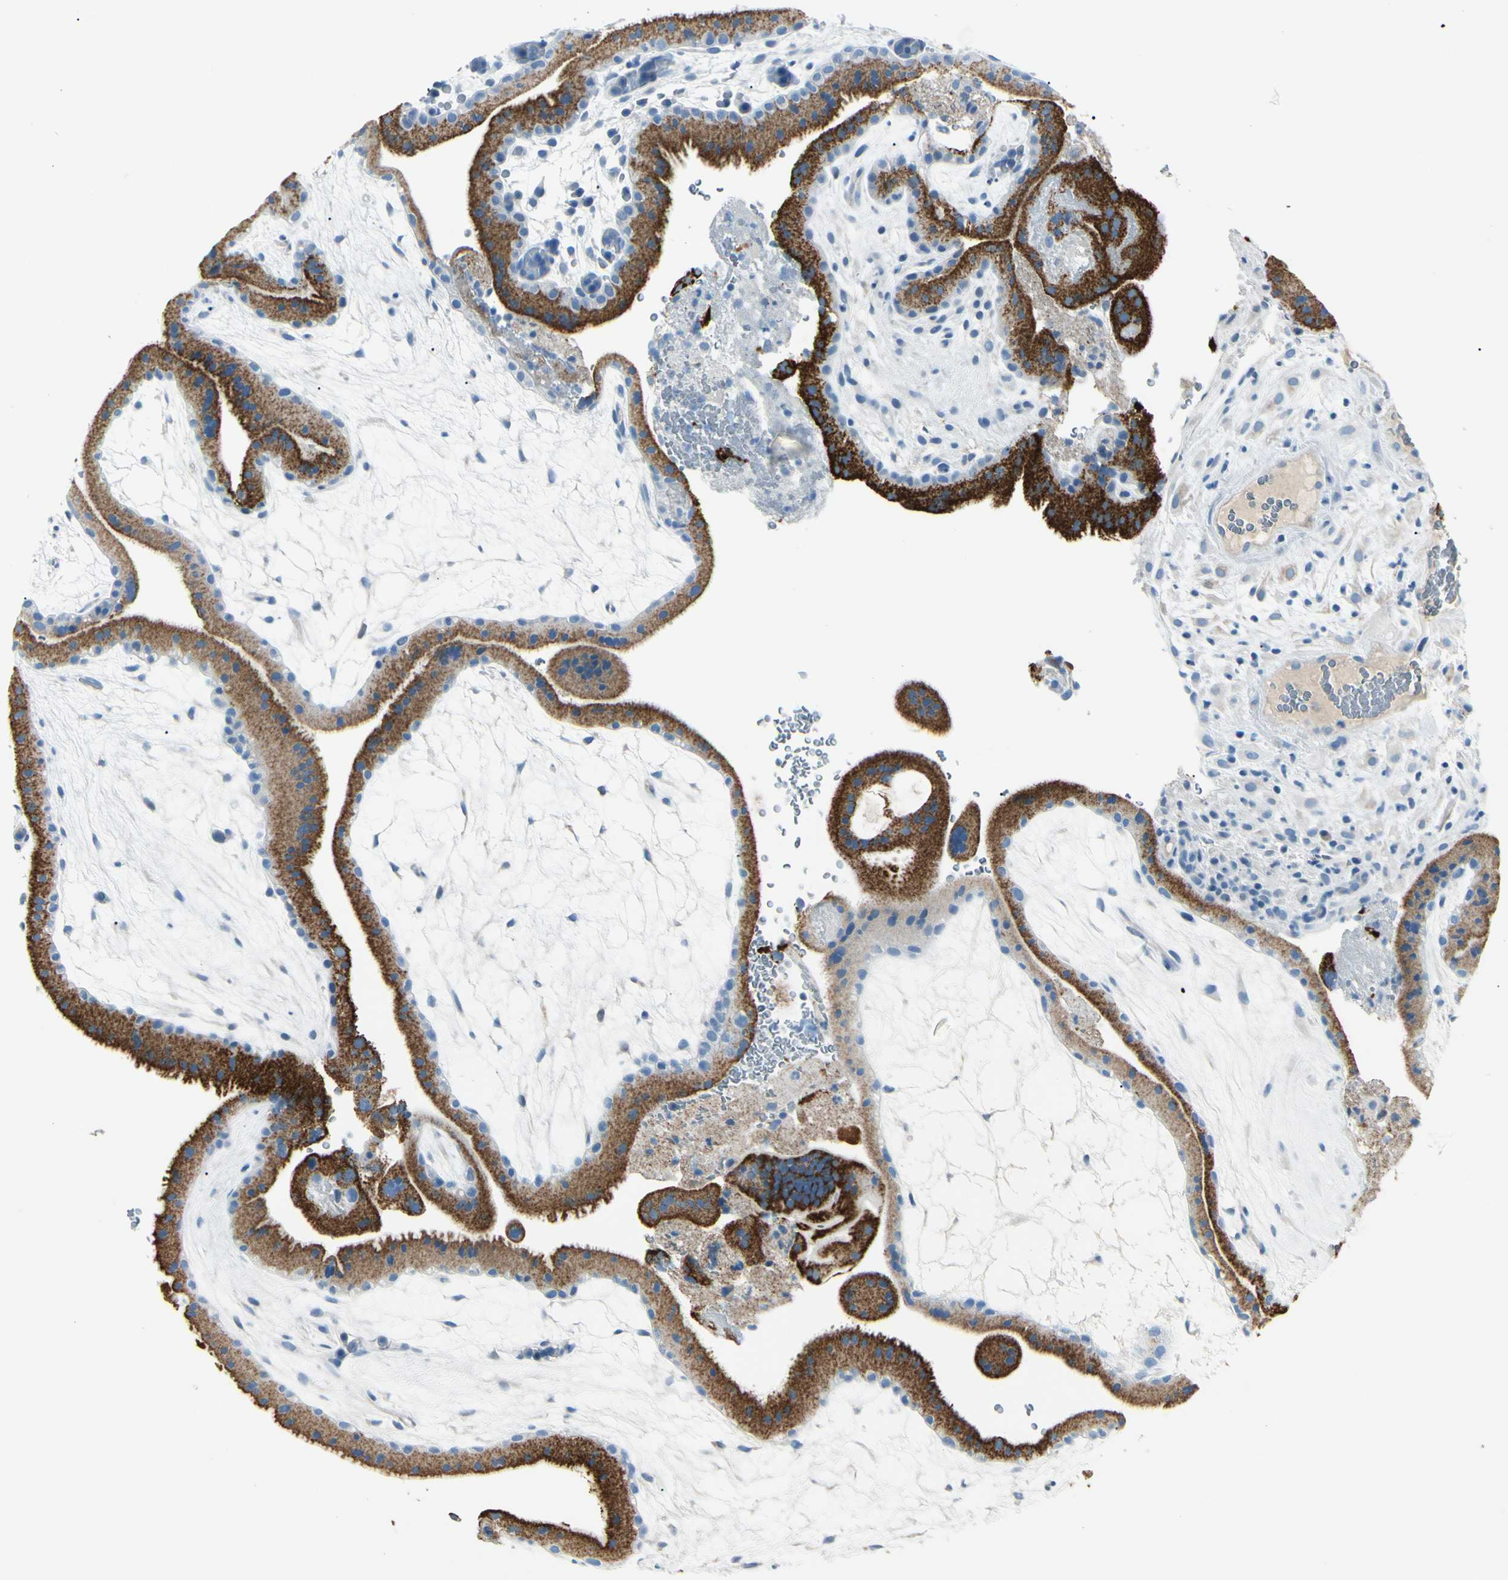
{"staining": {"intensity": "negative", "quantity": "none", "location": "none"}, "tissue": "placenta", "cell_type": "Decidual cells", "image_type": "normal", "snomed": [{"axis": "morphology", "description": "Normal tissue, NOS"}, {"axis": "topography", "description": "Placenta"}], "caption": "This is an immunohistochemistry micrograph of unremarkable human placenta. There is no expression in decidual cells.", "gene": "SLC6A15", "patient": {"sex": "female", "age": 19}}